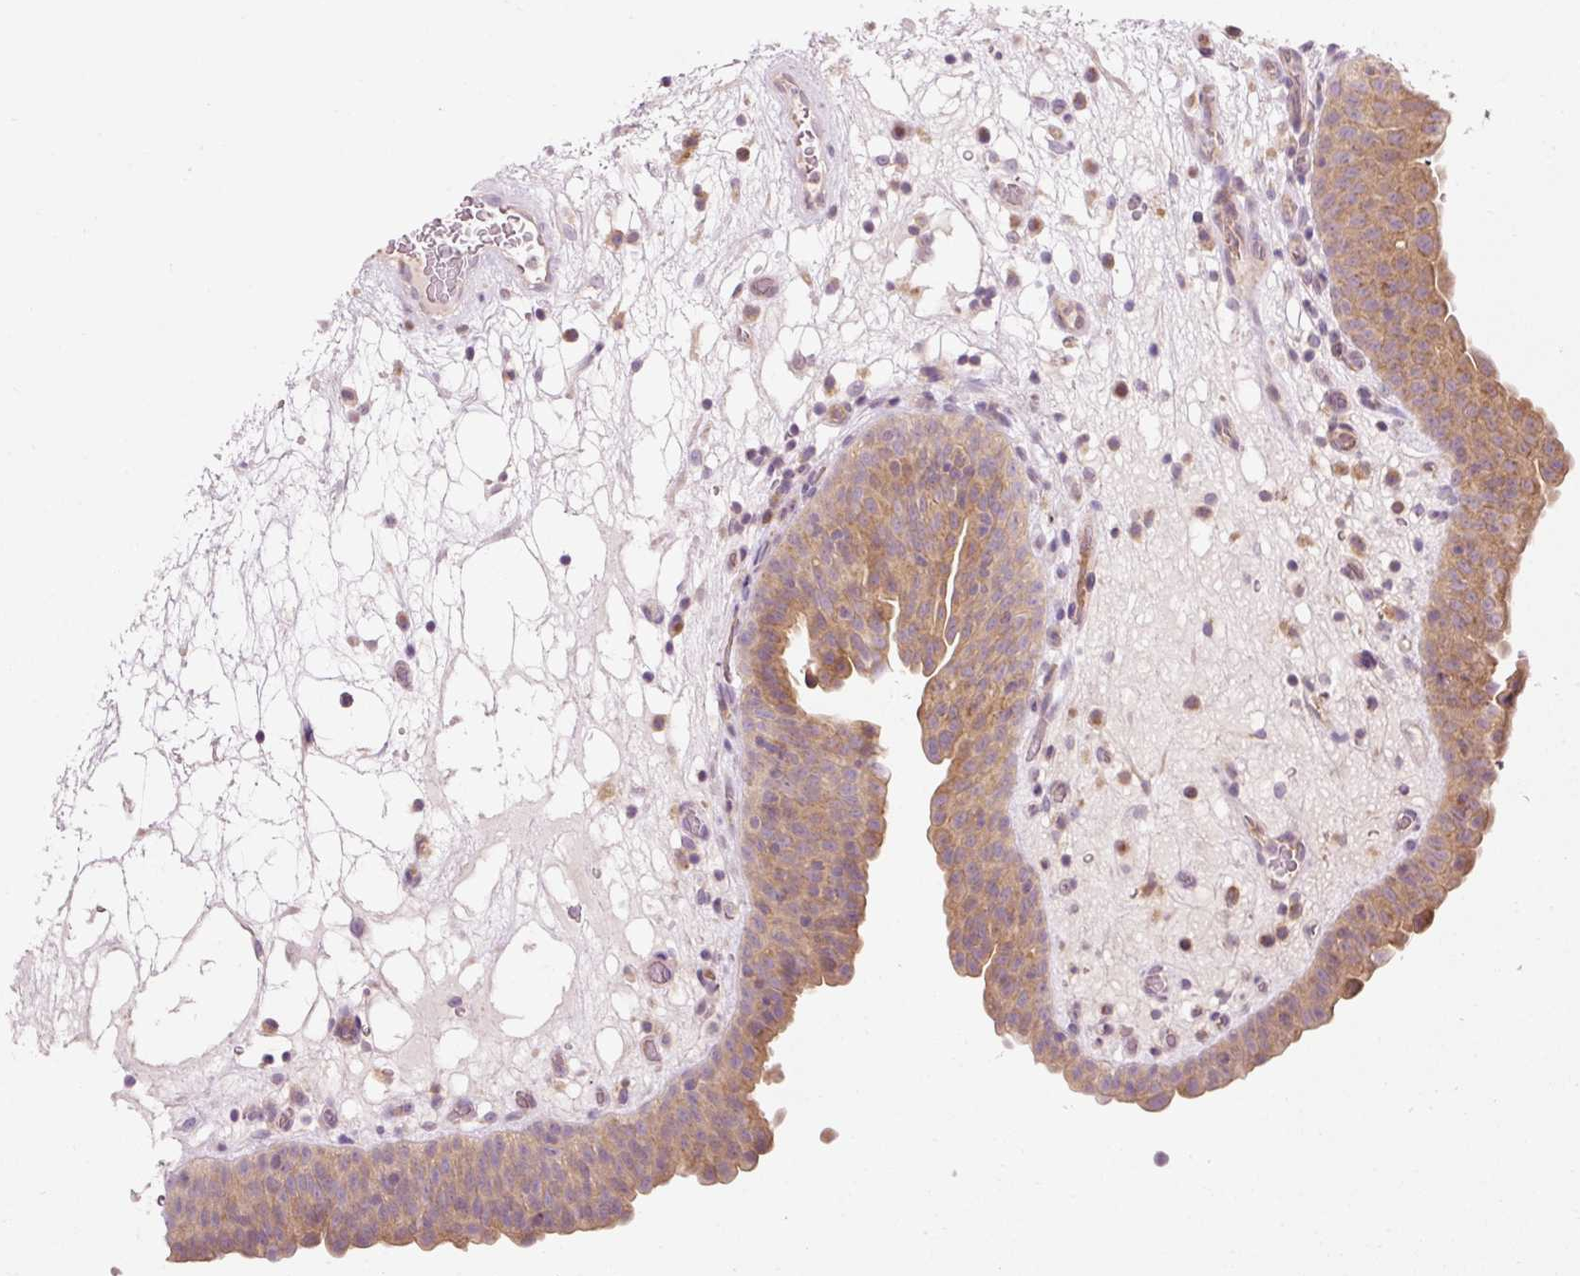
{"staining": {"intensity": "moderate", "quantity": ">75%", "location": "cytoplasmic/membranous"}, "tissue": "urinary bladder", "cell_type": "Urothelial cells", "image_type": "normal", "snomed": [{"axis": "morphology", "description": "Normal tissue, NOS"}, {"axis": "topography", "description": "Urinary bladder"}], "caption": "Protein analysis of normal urinary bladder shows moderate cytoplasmic/membranous staining in approximately >75% of urothelial cells. (brown staining indicates protein expression, while blue staining denotes nuclei).", "gene": "NAPA", "patient": {"sex": "male", "age": 71}}